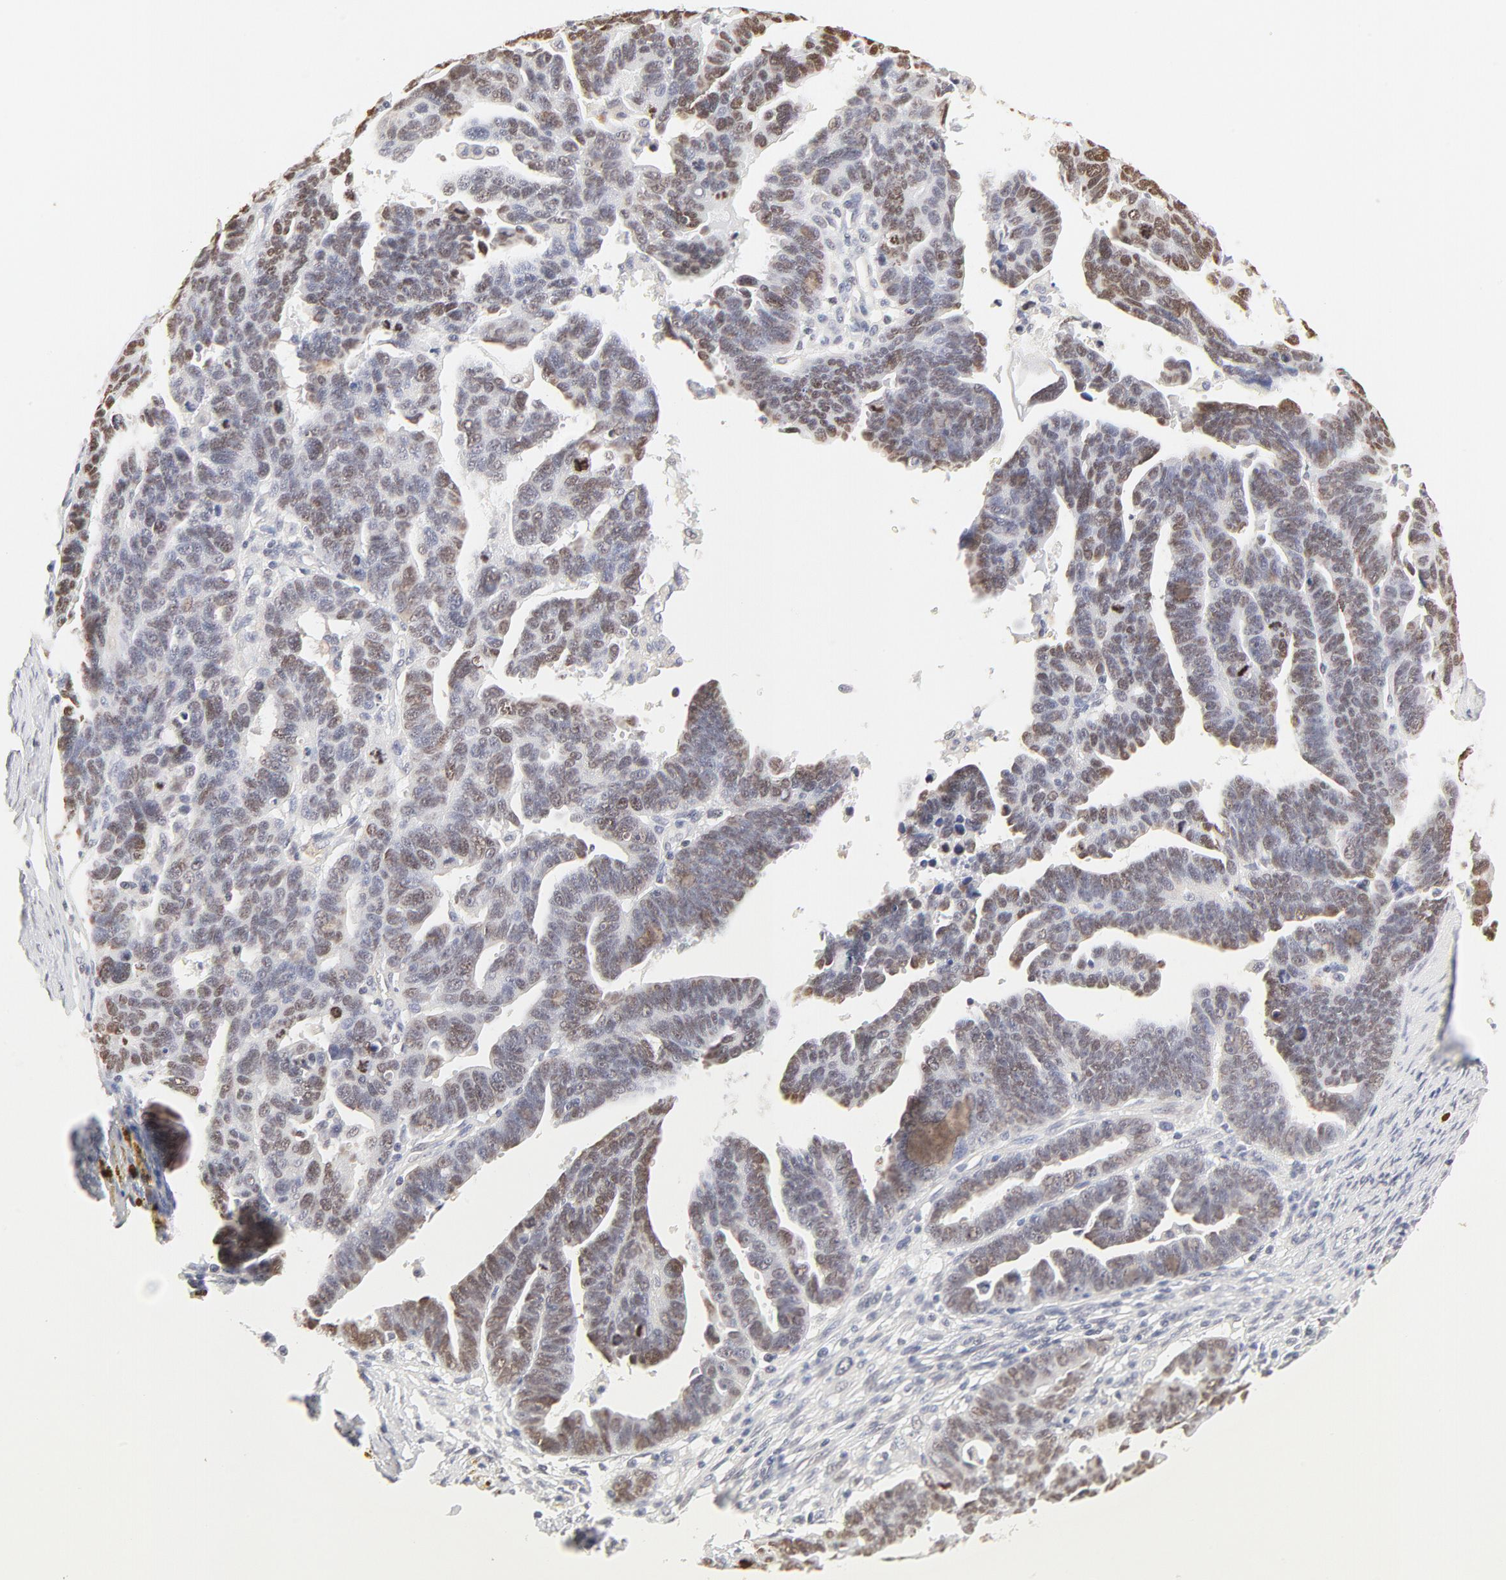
{"staining": {"intensity": "weak", "quantity": "25%-75%", "location": "nuclear"}, "tissue": "ovarian cancer", "cell_type": "Tumor cells", "image_type": "cancer", "snomed": [{"axis": "morphology", "description": "Carcinoma, endometroid"}, {"axis": "morphology", "description": "Cystadenocarcinoma, serous, NOS"}, {"axis": "topography", "description": "Ovary"}], "caption": "High-magnification brightfield microscopy of ovarian cancer stained with DAB (brown) and counterstained with hematoxylin (blue). tumor cells exhibit weak nuclear expression is identified in about25%-75% of cells.", "gene": "PBX3", "patient": {"sex": "female", "age": 45}}